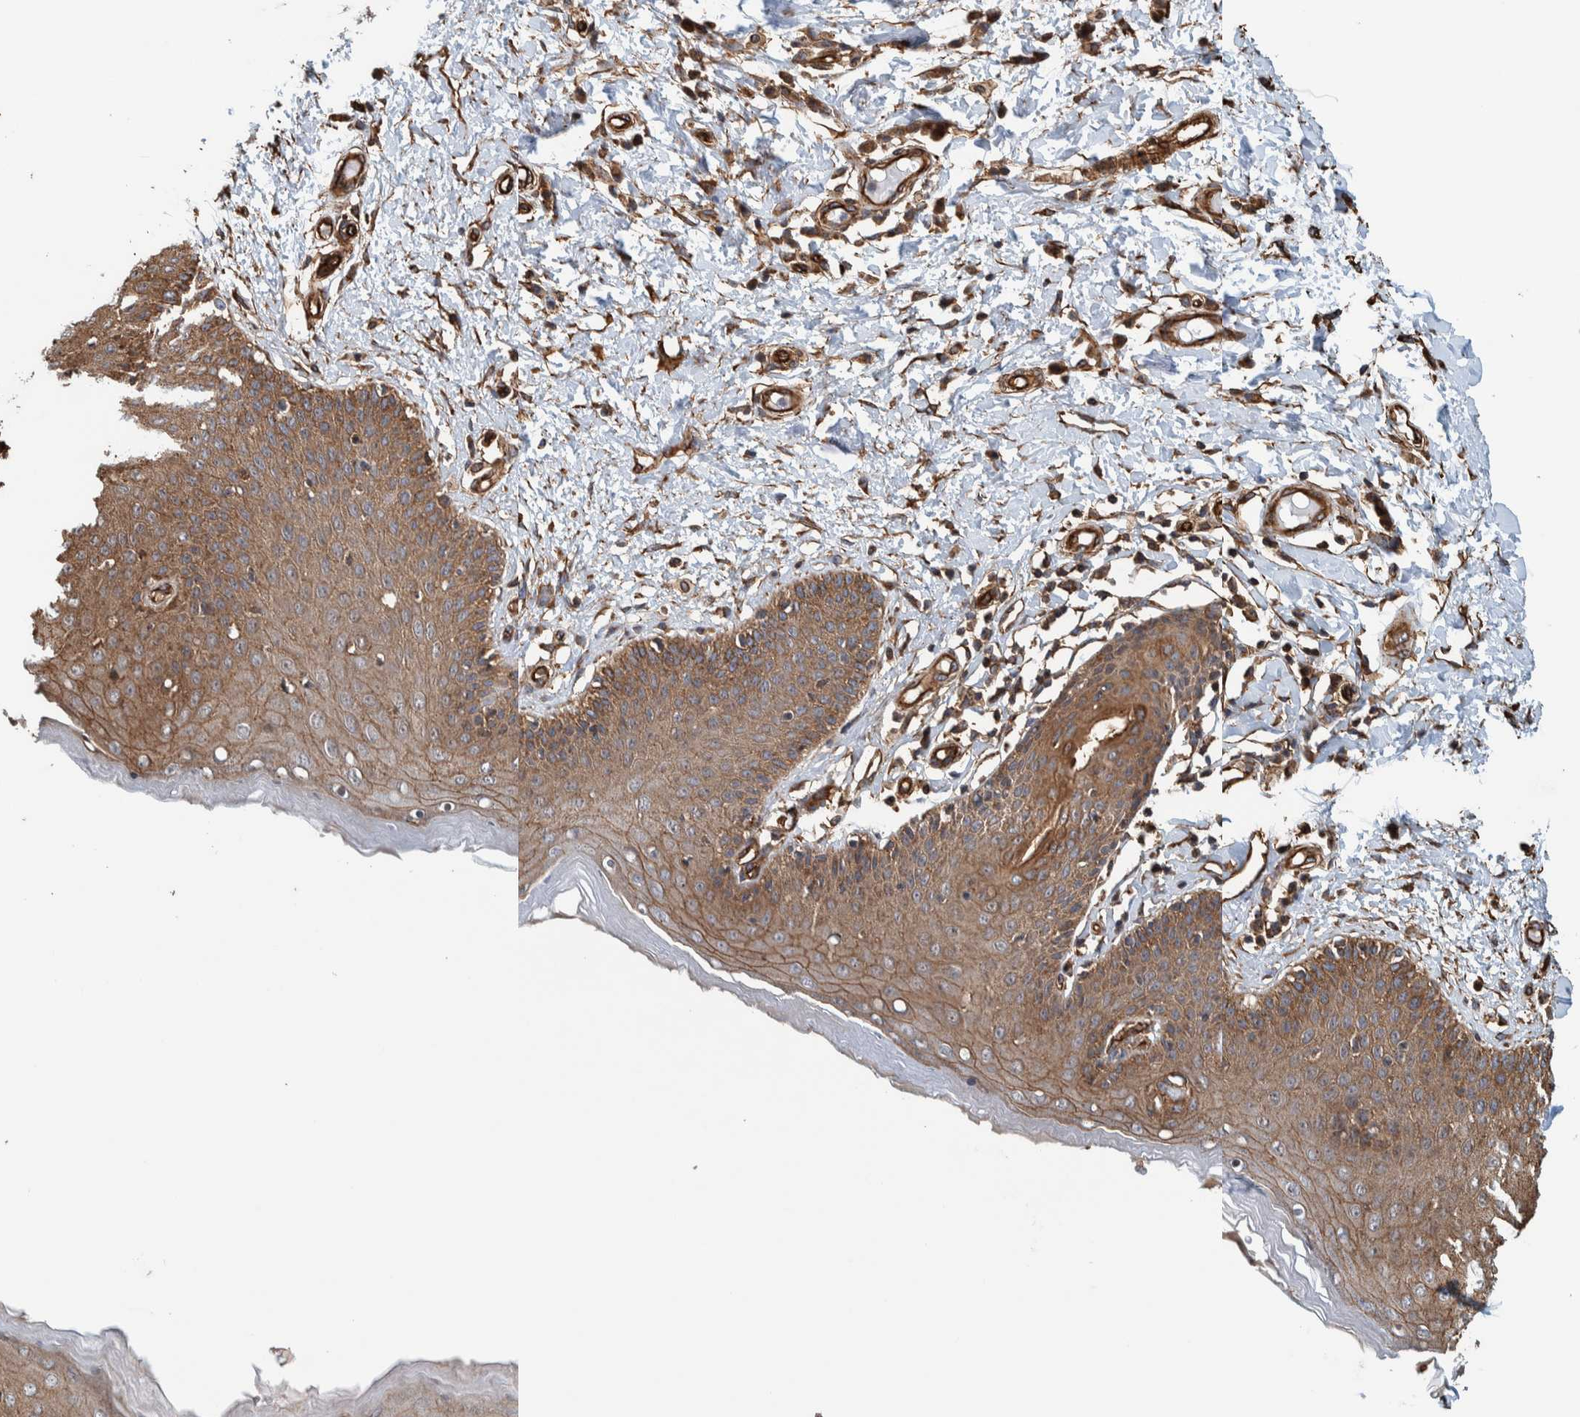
{"staining": {"intensity": "moderate", "quantity": ">75%", "location": "cytoplasmic/membranous"}, "tissue": "skin", "cell_type": "Epidermal cells", "image_type": "normal", "snomed": [{"axis": "morphology", "description": "Normal tissue, NOS"}, {"axis": "topography", "description": "Vulva"}], "caption": "Immunohistochemistry micrograph of normal skin: human skin stained using IHC exhibits medium levels of moderate protein expression localized specifically in the cytoplasmic/membranous of epidermal cells, appearing as a cytoplasmic/membranous brown color.", "gene": "PKD1L1", "patient": {"sex": "female", "age": 66}}